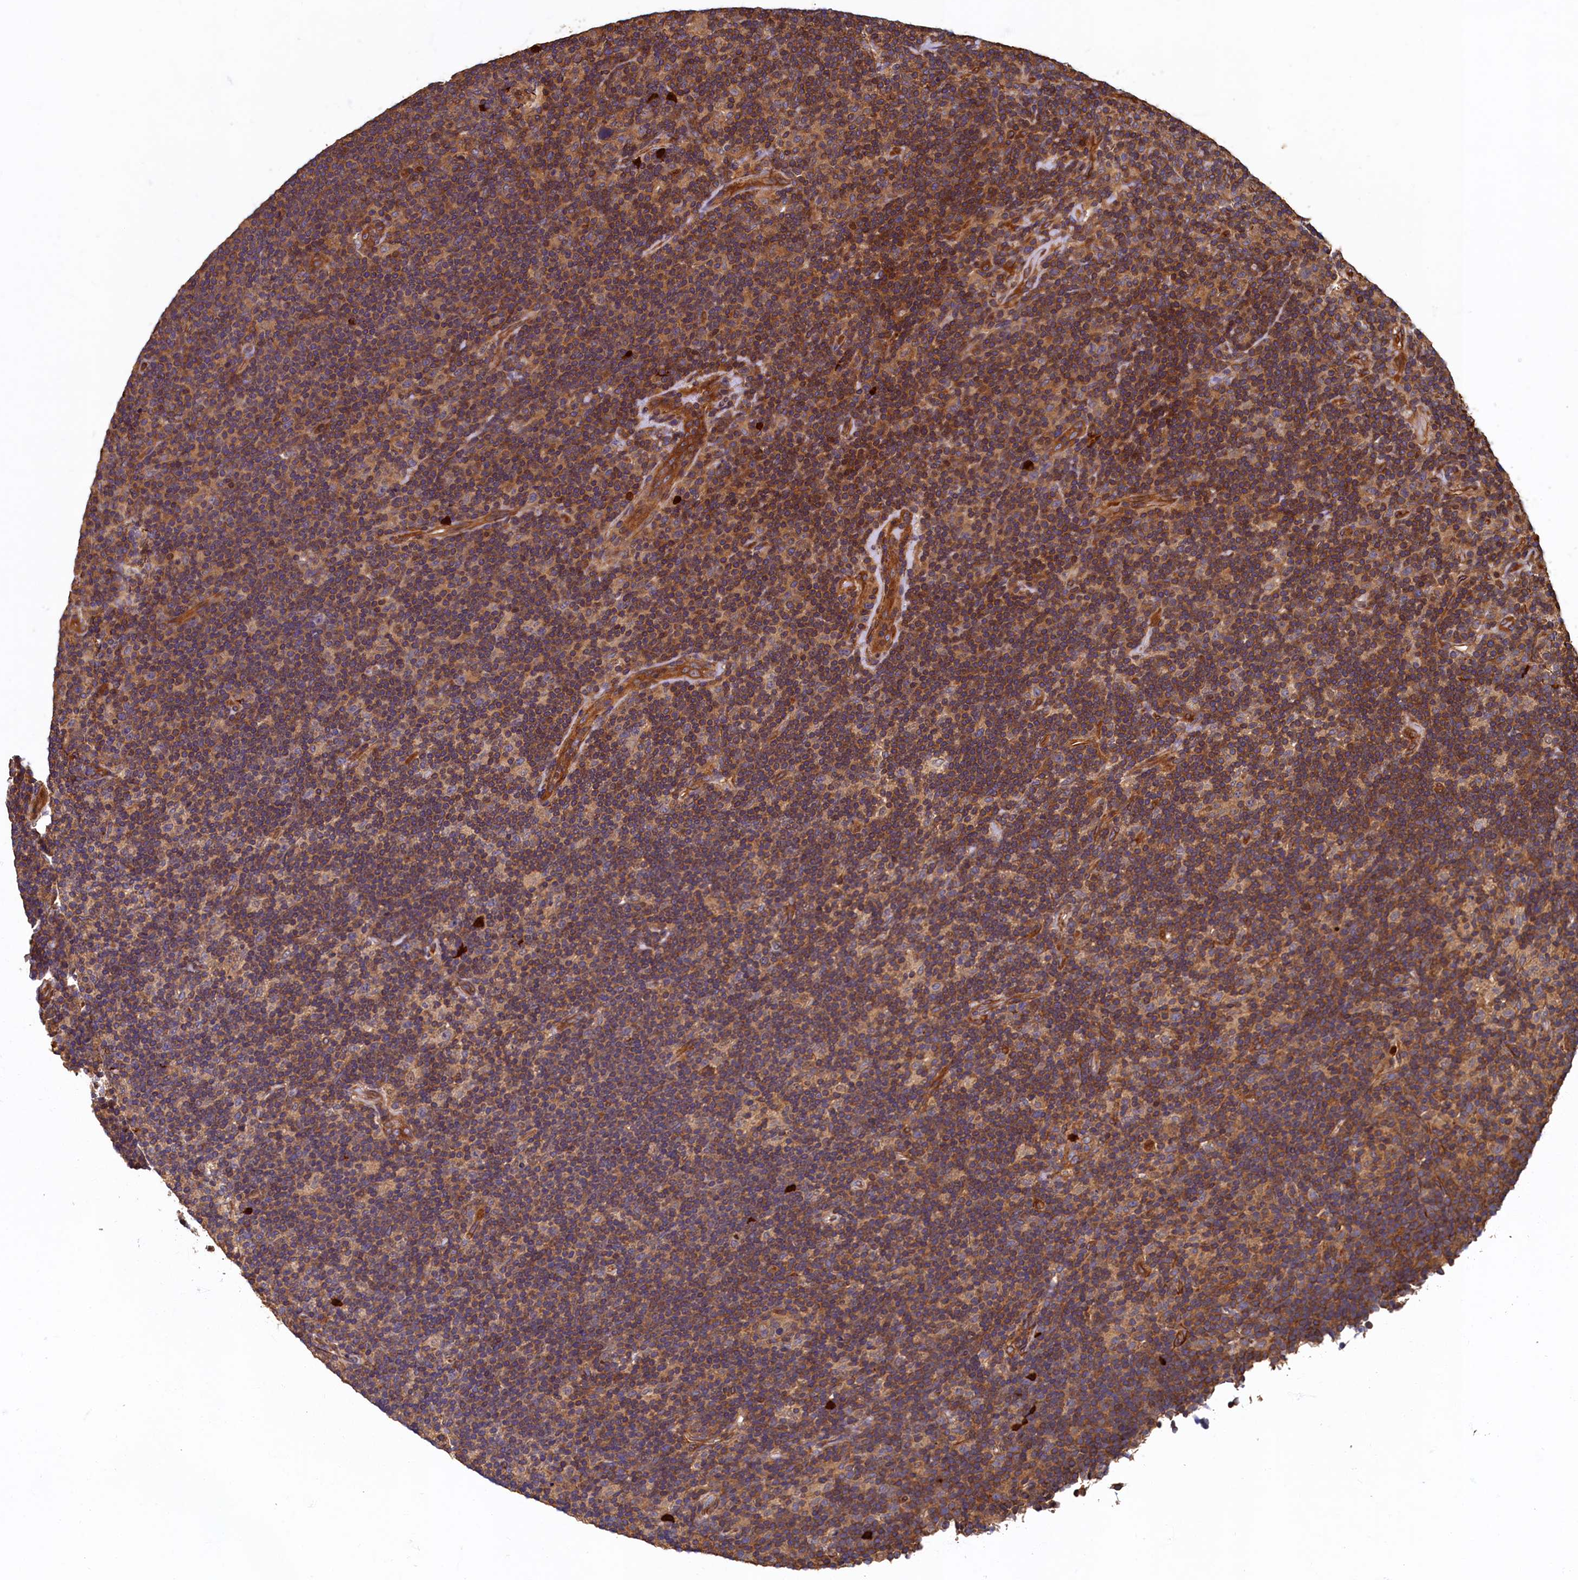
{"staining": {"intensity": "weak", "quantity": ">75%", "location": "cytoplasmic/membranous"}, "tissue": "lymphoma", "cell_type": "Tumor cells", "image_type": "cancer", "snomed": [{"axis": "morphology", "description": "Hodgkin's disease, NOS"}, {"axis": "topography", "description": "Lymph node"}], "caption": "The micrograph demonstrates immunohistochemical staining of lymphoma. There is weak cytoplasmic/membranous staining is seen in about >75% of tumor cells.", "gene": "CCDC102B", "patient": {"sex": "female", "age": 57}}